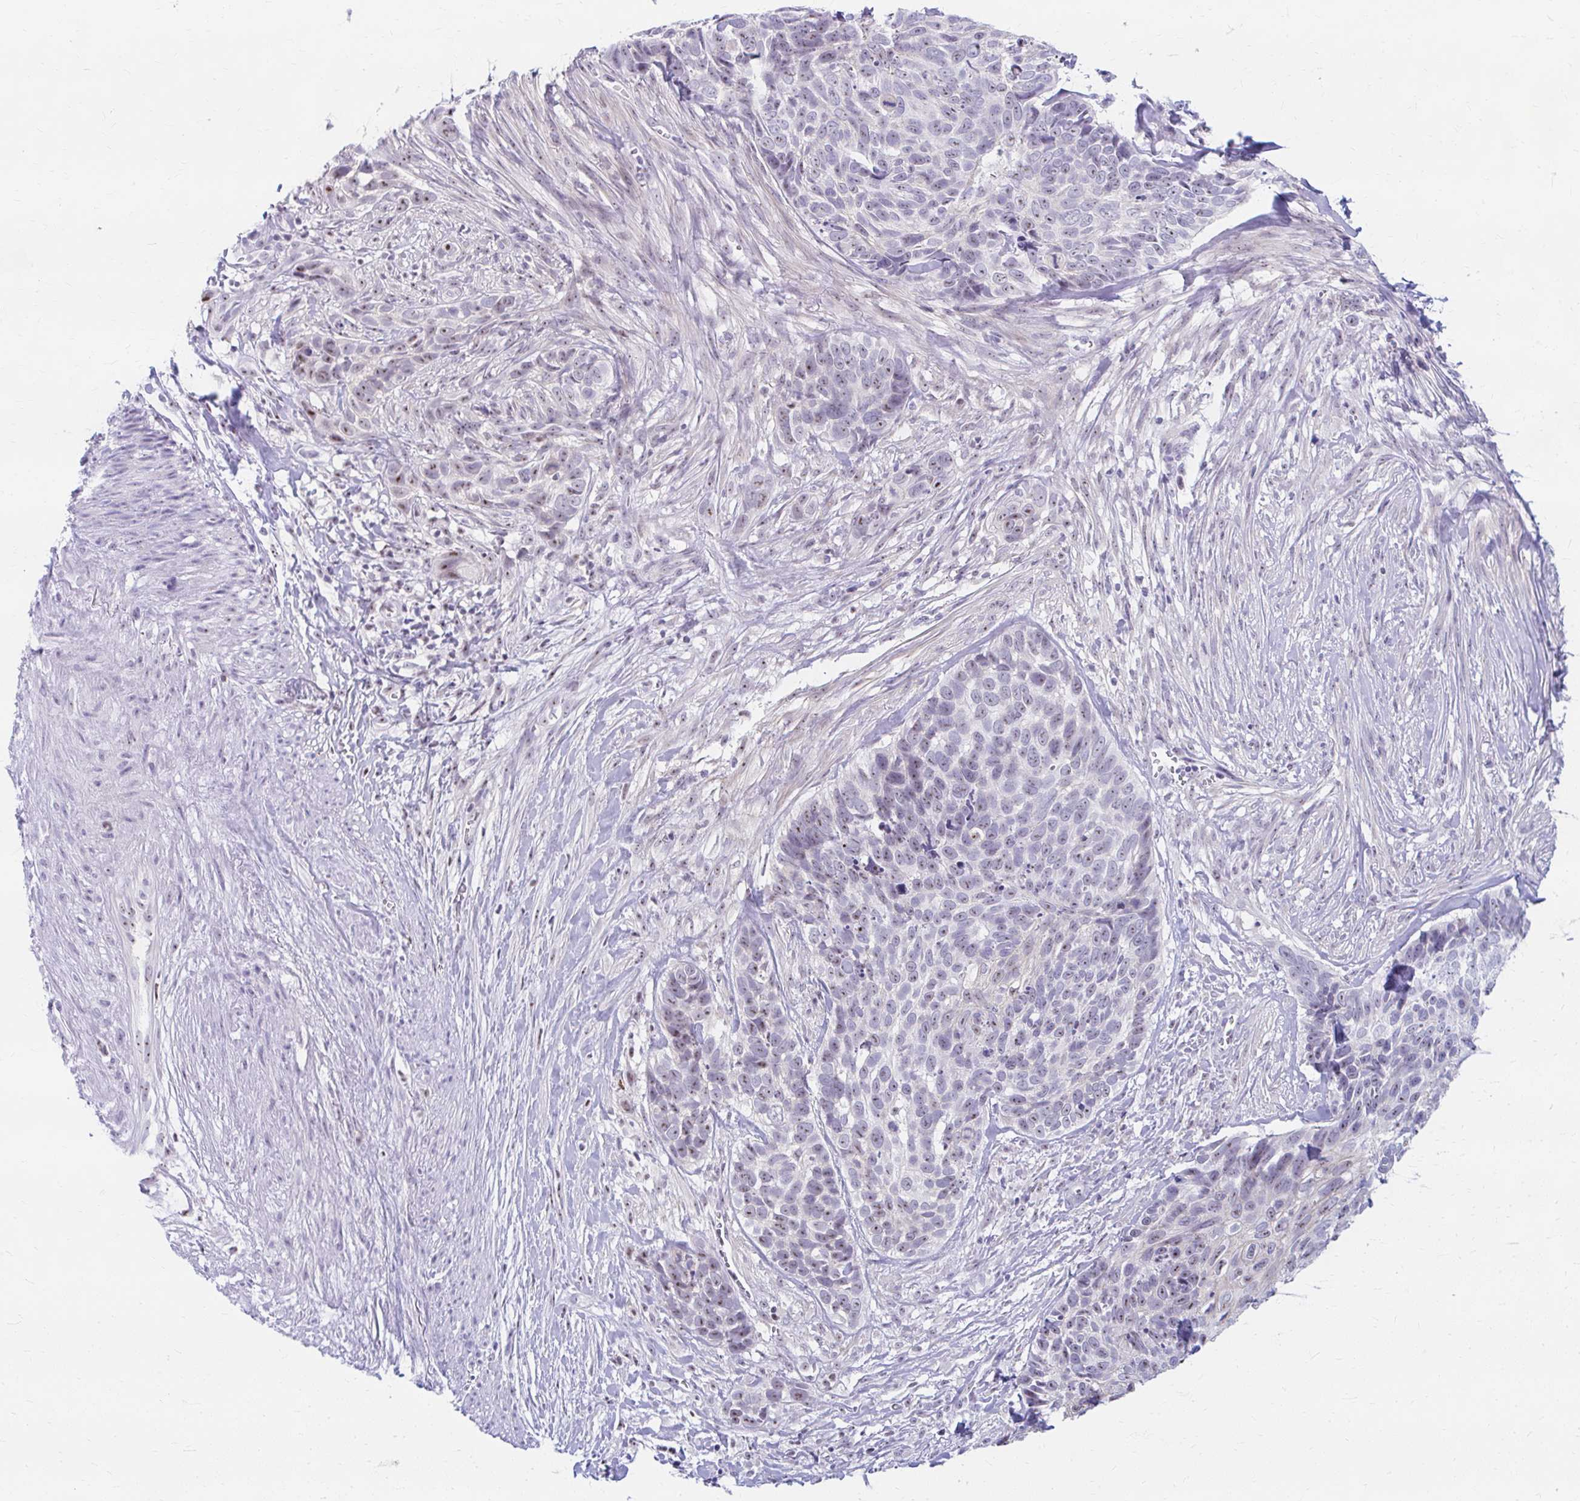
{"staining": {"intensity": "moderate", "quantity": ">75%", "location": "nuclear"}, "tissue": "skin cancer", "cell_type": "Tumor cells", "image_type": "cancer", "snomed": [{"axis": "morphology", "description": "Basal cell carcinoma"}, {"axis": "topography", "description": "Skin"}], "caption": "DAB (3,3'-diaminobenzidine) immunohistochemical staining of human skin cancer exhibits moderate nuclear protein expression in about >75% of tumor cells.", "gene": "FTSJ3", "patient": {"sex": "female", "age": 82}}